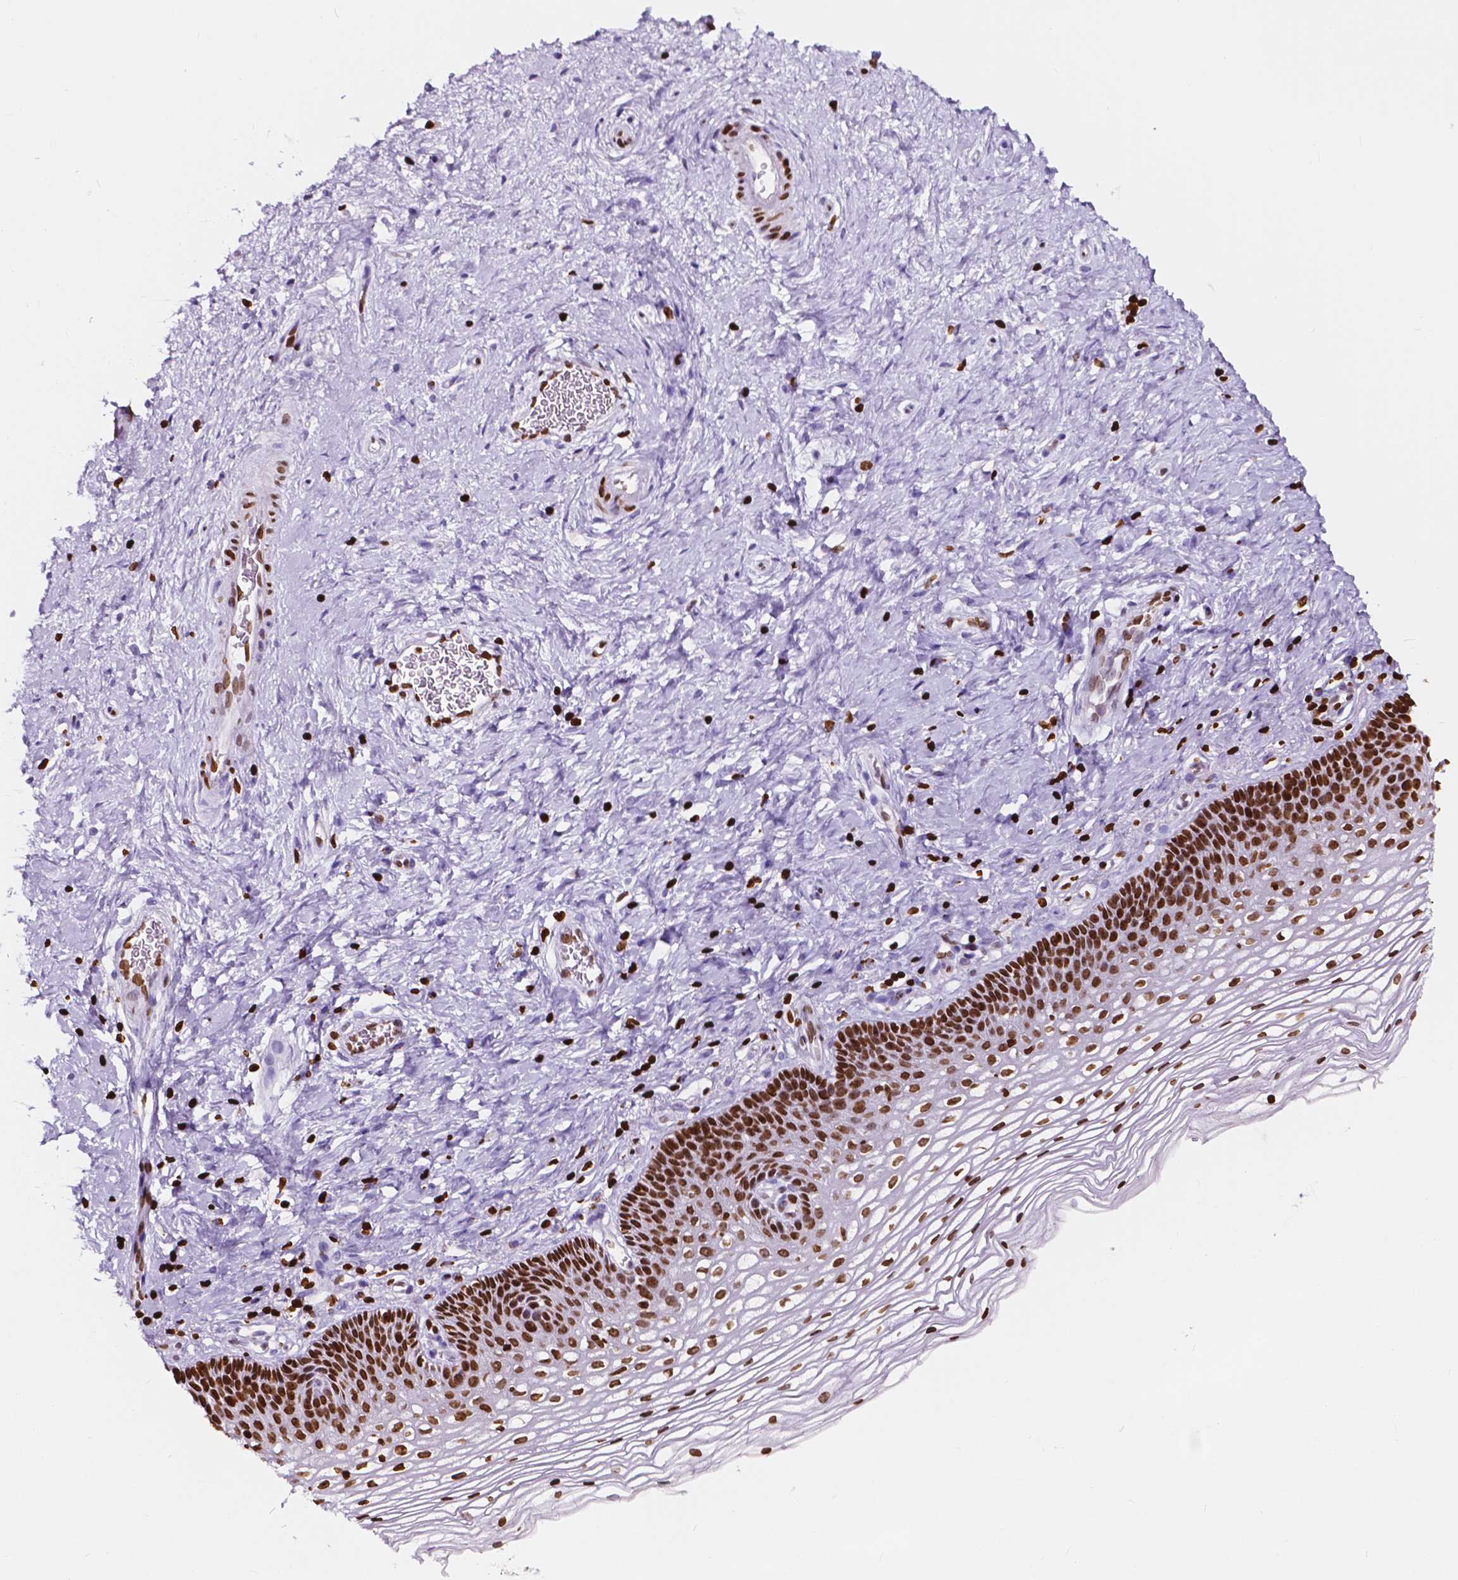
{"staining": {"intensity": "strong", "quantity": "<25%", "location": "nuclear"}, "tissue": "cervix", "cell_type": "Glandular cells", "image_type": "normal", "snomed": [{"axis": "morphology", "description": "Normal tissue, NOS"}, {"axis": "topography", "description": "Cervix"}], "caption": "Immunohistochemical staining of benign human cervix displays medium levels of strong nuclear positivity in about <25% of glandular cells. (Brightfield microscopy of DAB IHC at high magnification).", "gene": "CBY3", "patient": {"sex": "female", "age": 34}}